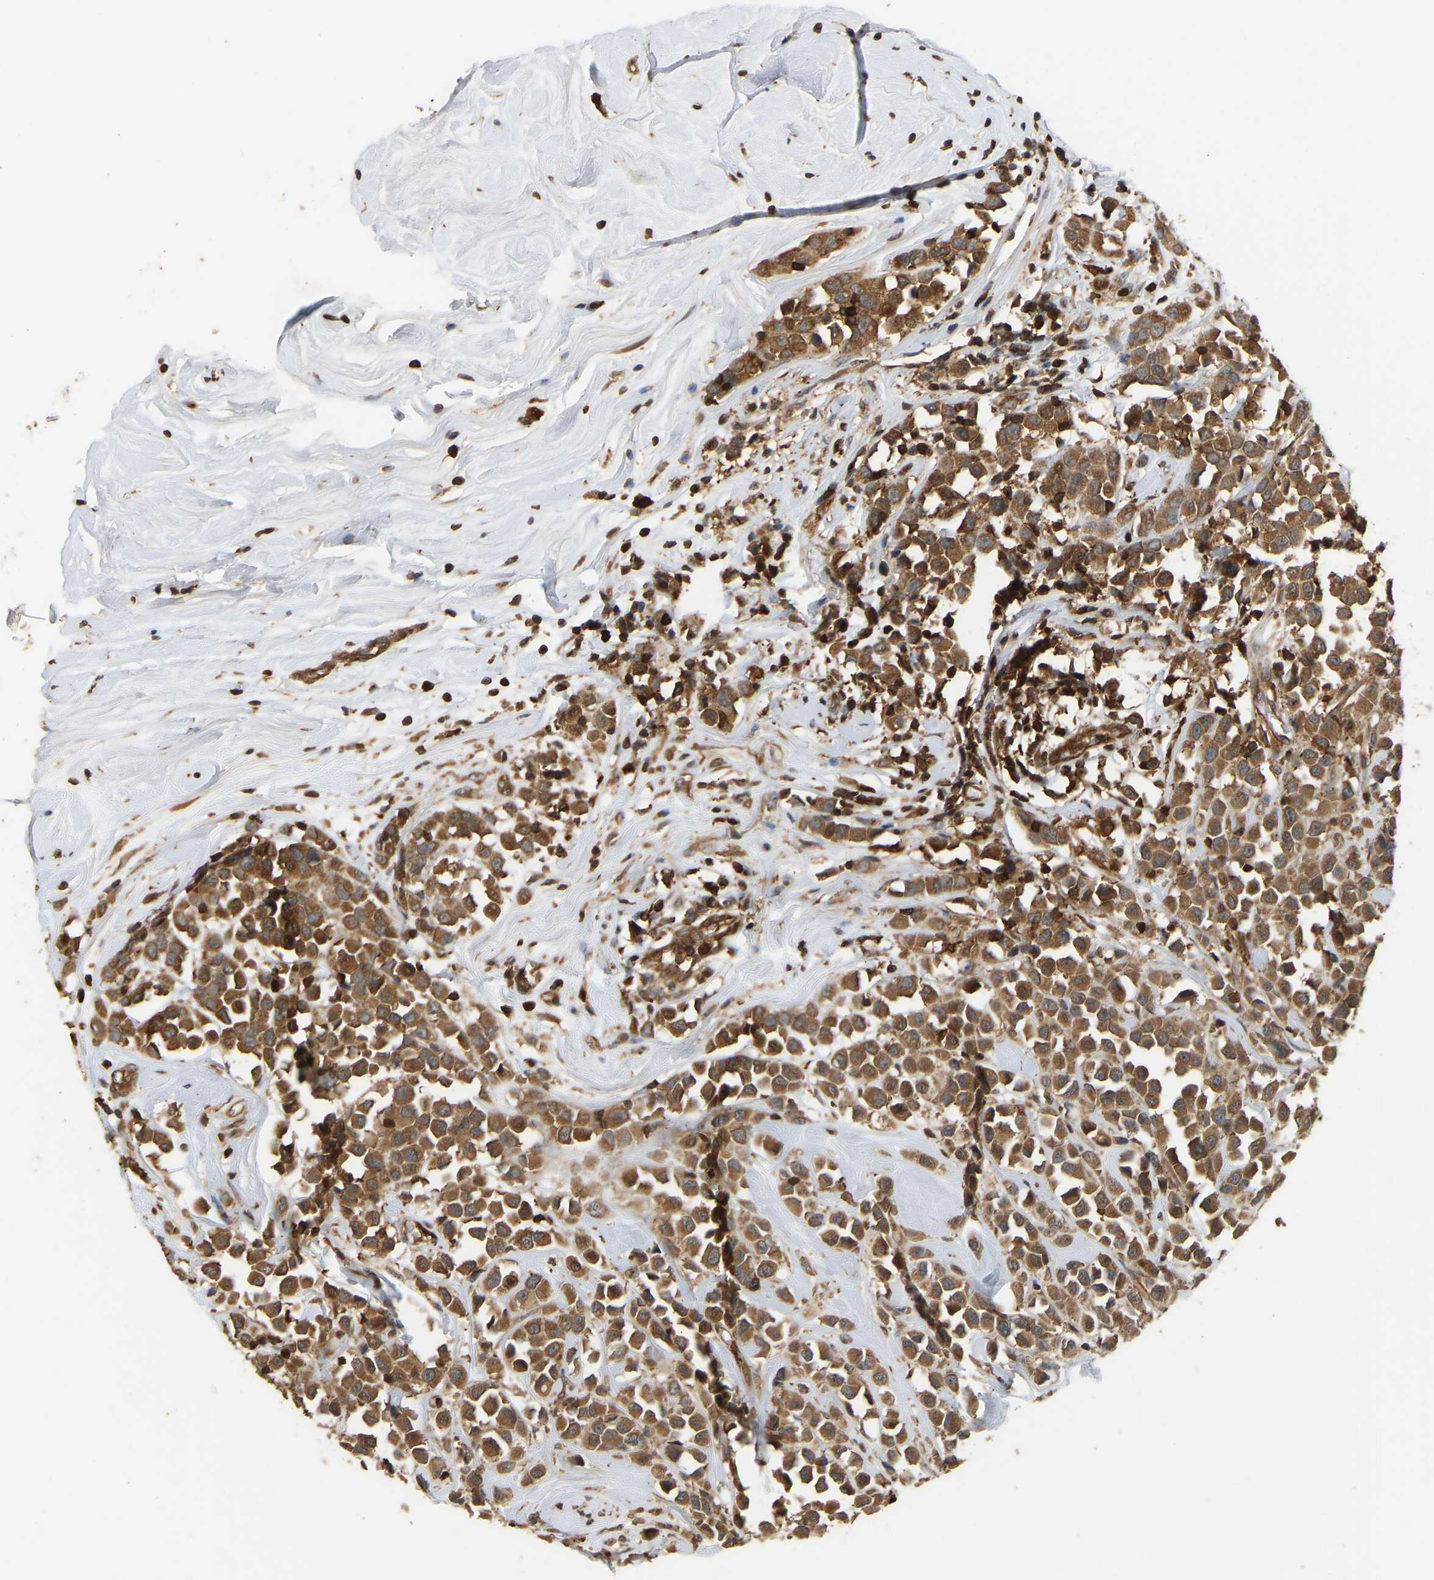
{"staining": {"intensity": "strong", "quantity": ">75%", "location": "cytoplasmic/membranous"}, "tissue": "breast cancer", "cell_type": "Tumor cells", "image_type": "cancer", "snomed": [{"axis": "morphology", "description": "Duct carcinoma"}, {"axis": "topography", "description": "Breast"}], "caption": "Protein expression analysis of breast cancer (invasive ductal carcinoma) reveals strong cytoplasmic/membranous staining in about >75% of tumor cells.", "gene": "GOPC", "patient": {"sex": "female", "age": 61}}